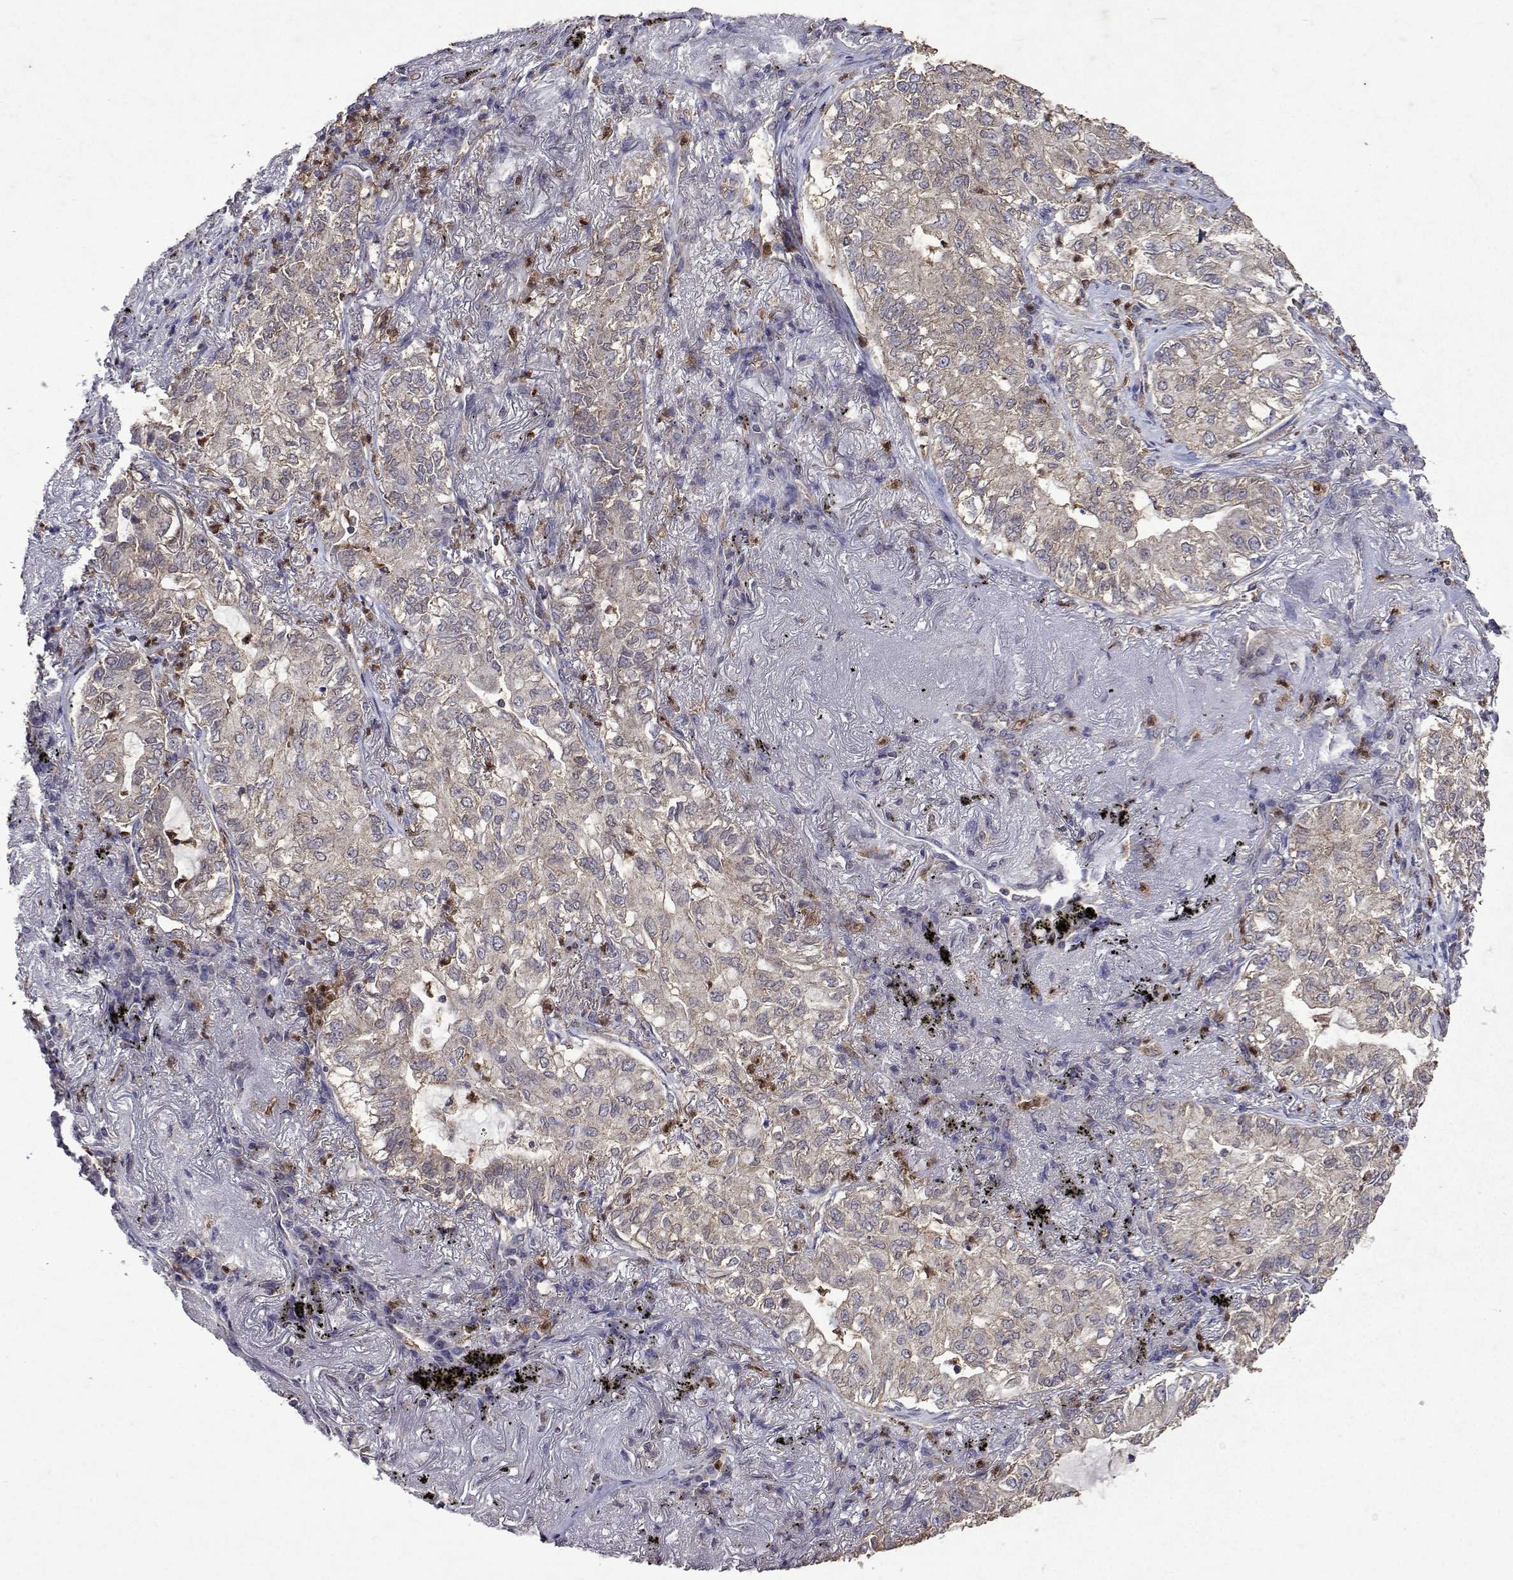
{"staining": {"intensity": "weak", "quantity": ">75%", "location": "cytoplasmic/membranous"}, "tissue": "lung cancer", "cell_type": "Tumor cells", "image_type": "cancer", "snomed": [{"axis": "morphology", "description": "Adenocarcinoma, NOS"}, {"axis": "topography", "description": "Lung"}], "caption": "Immunohistochemical staining of lung cancer displays weak cytoplasmic/membranous protein expression in about >75% of tumor cells. (DAB (3,3'-diaminobenzidine) IHC with brightfield microscopy, high magnification).", "gene": "APAF1", "patient": {"sex": "female", "age": 73}}